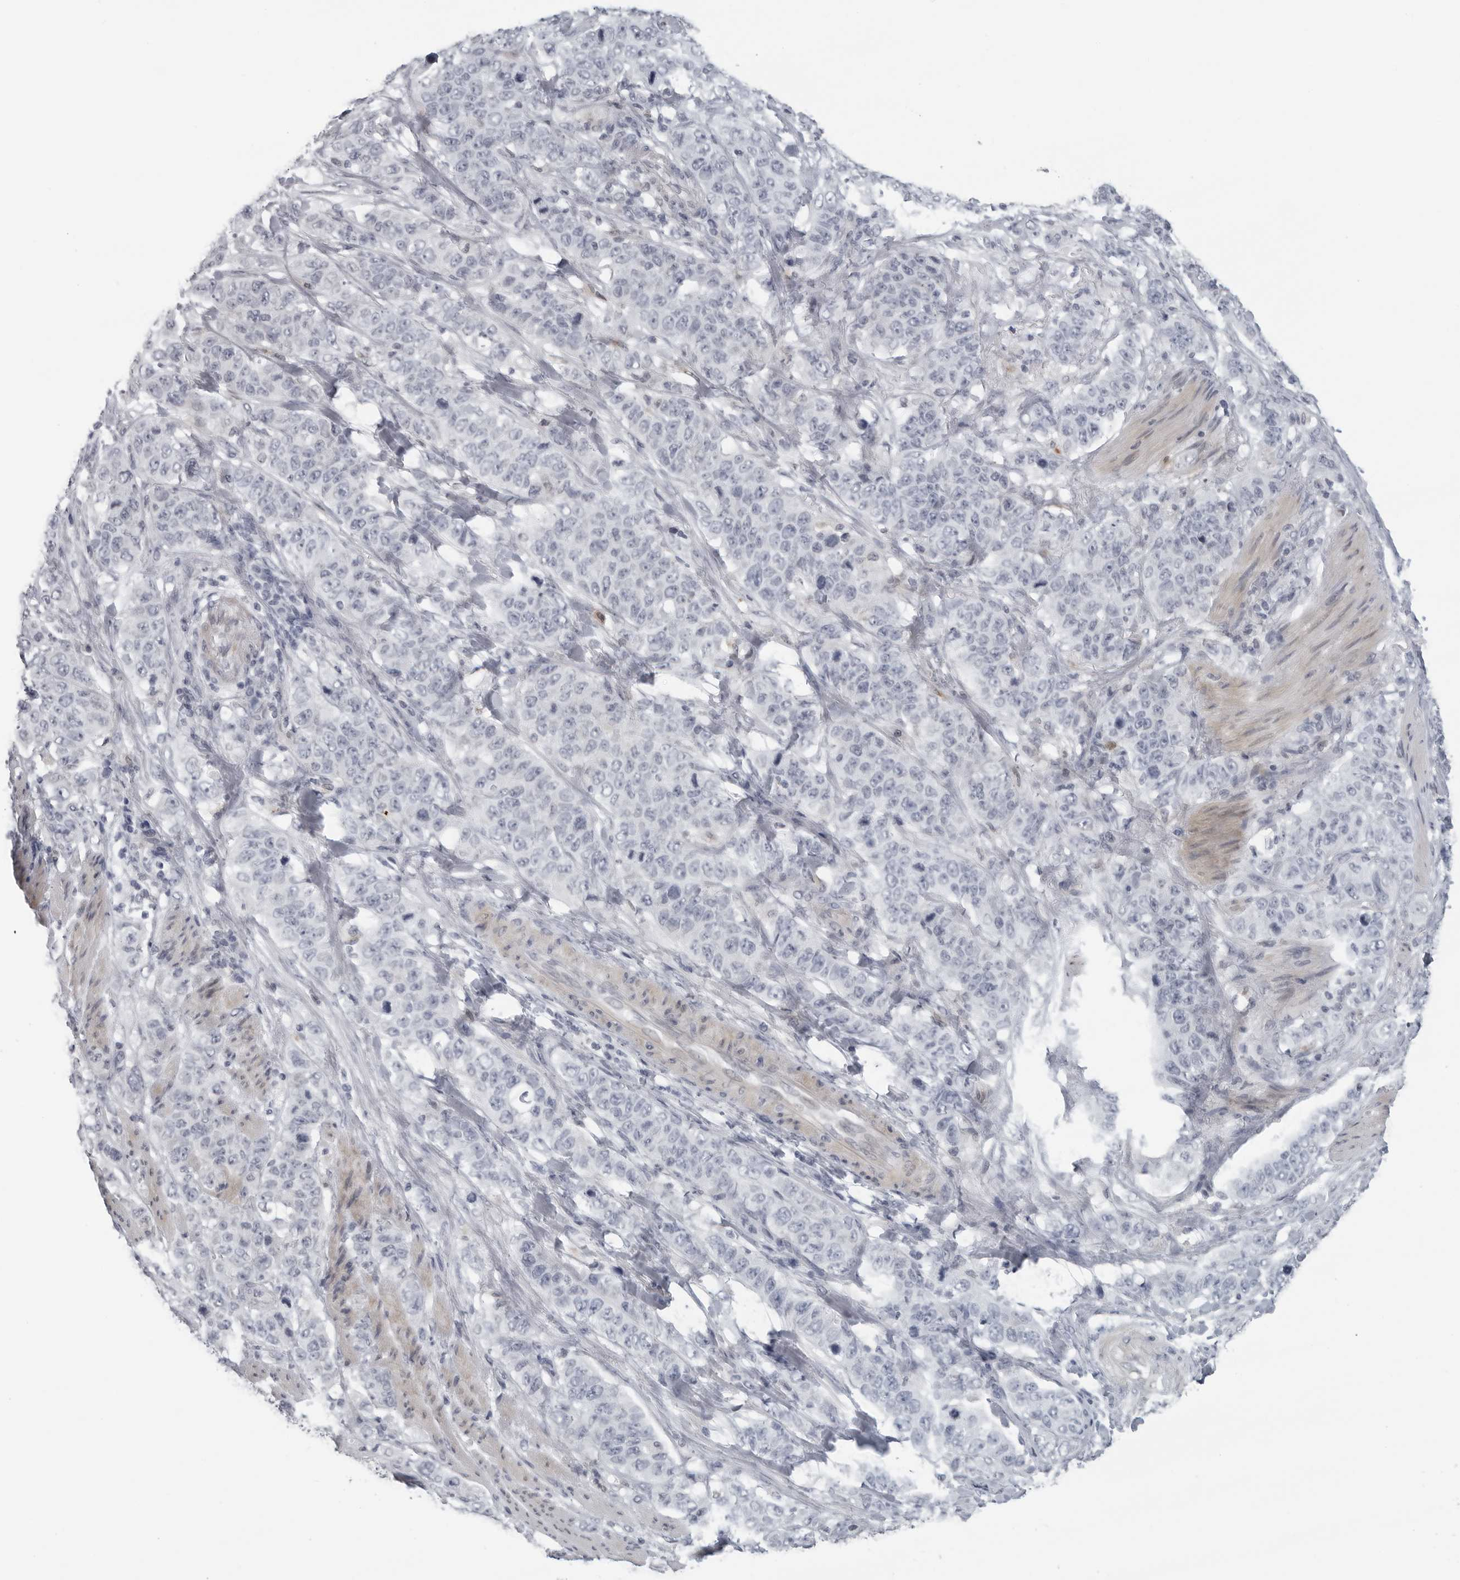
{"staining": {"intensity": "negative", "quantity": "none", "location": "none"}, "tissue": "stomach cancer", "cell_type": "Tumor cells", "image_type": "cancer", "snomed": [{"axis": "morphology", "description": "Adenocarcinoma, NOS"}, {"axis": "topography", "description": "Stomach"}], "caption": "Tumor cells are negative for protein expression in human adenocarcinoma (stomach).", "gene": "OPLAH", "patient": {"sex": "male", "age": 48}}